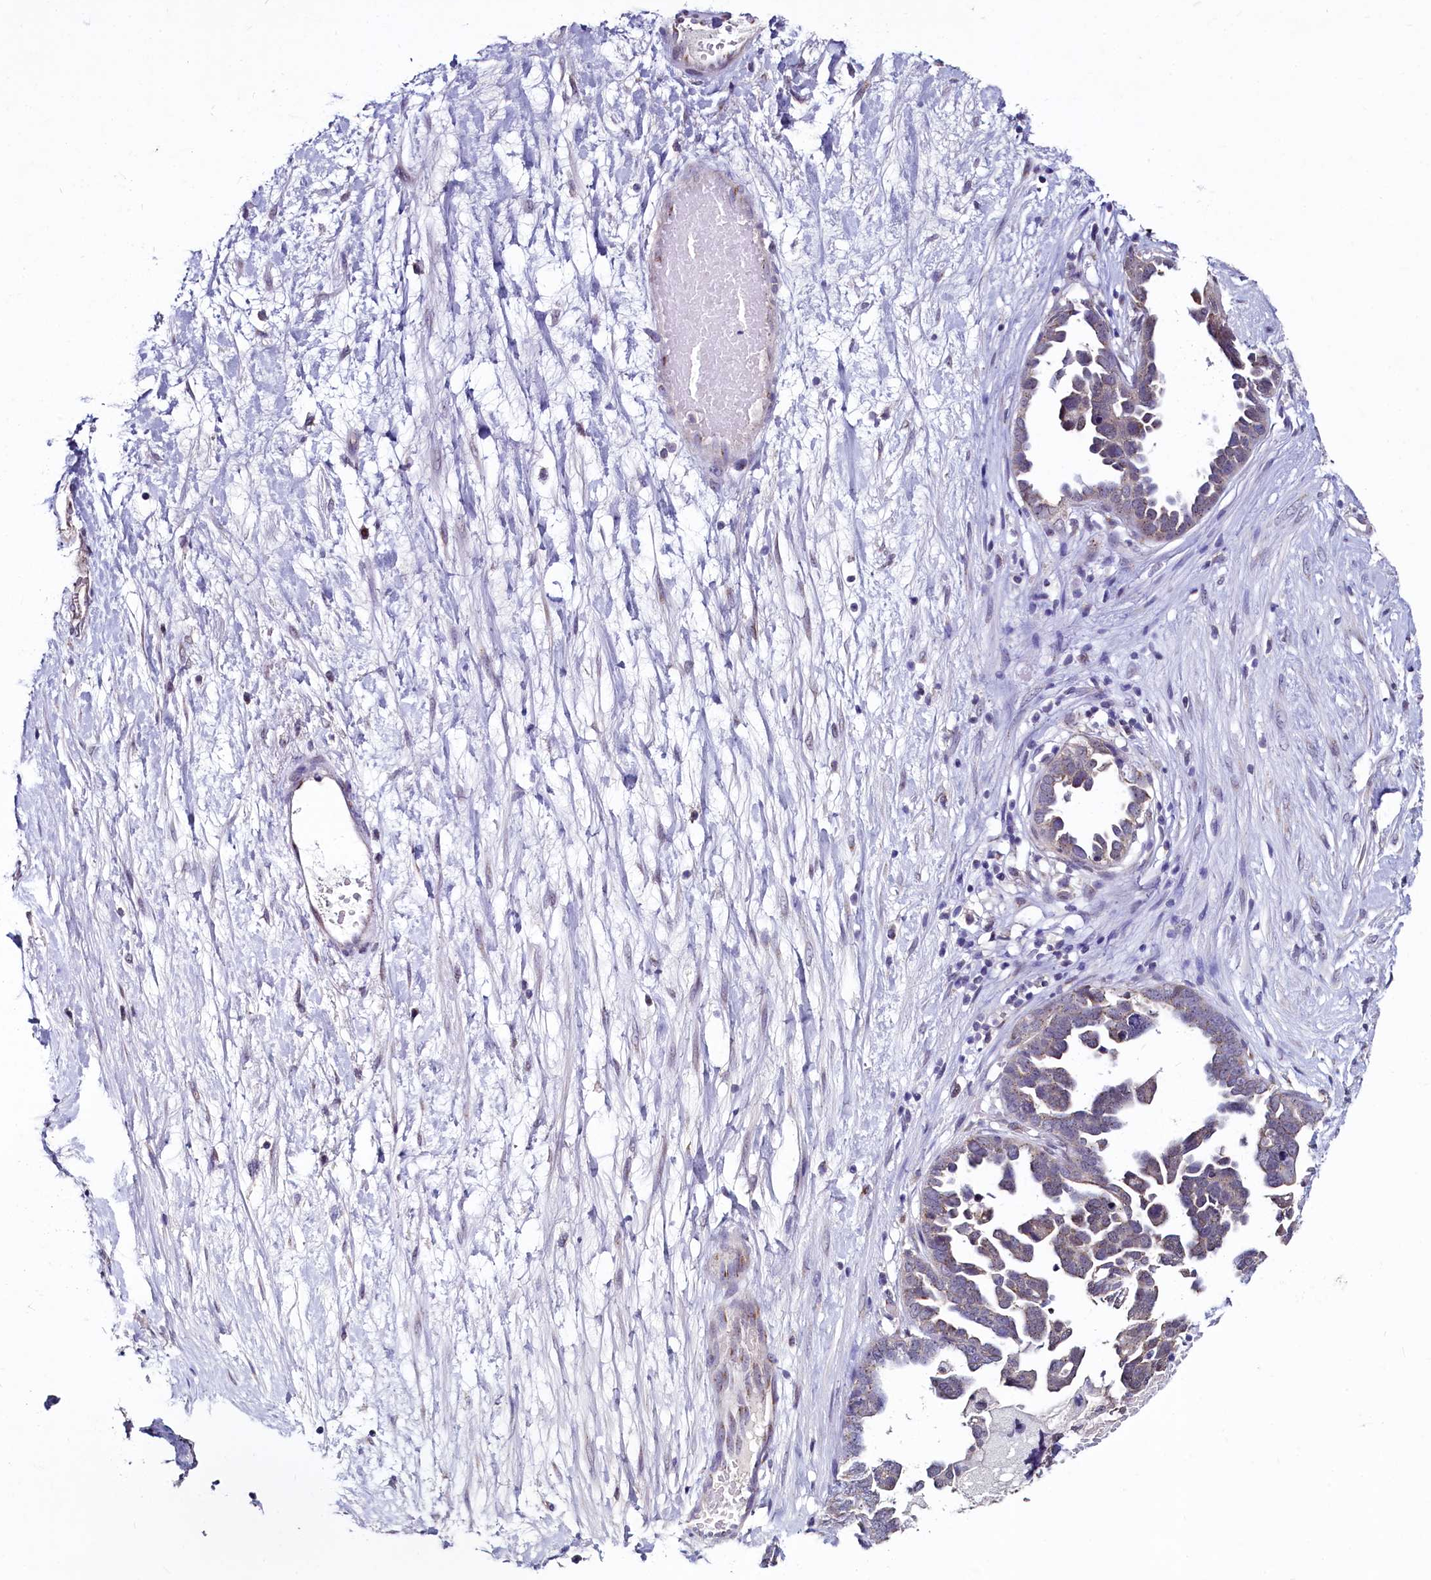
{"staining": {"intensity": "weak", "quantity": ">75%", "location": "cytoplasmic/membranous"}, "tissue": "ovarian cancer", "cell_type": "Tumor cells", "image_type": "cancer", "snomed": [{"axis": "morphology", "description": "Cystadenocarcinoma, serous, NOS"}, {"axis": "topography", "description": "Ovary"}], "caption": "Weak cytoplasmic/membranous protein staining is seen in about >75% of tumor cells in ovarian serous cystadenocarcinoma.", "gene": "SEC24C", "patient": {"sex": "female", "age": 54}}